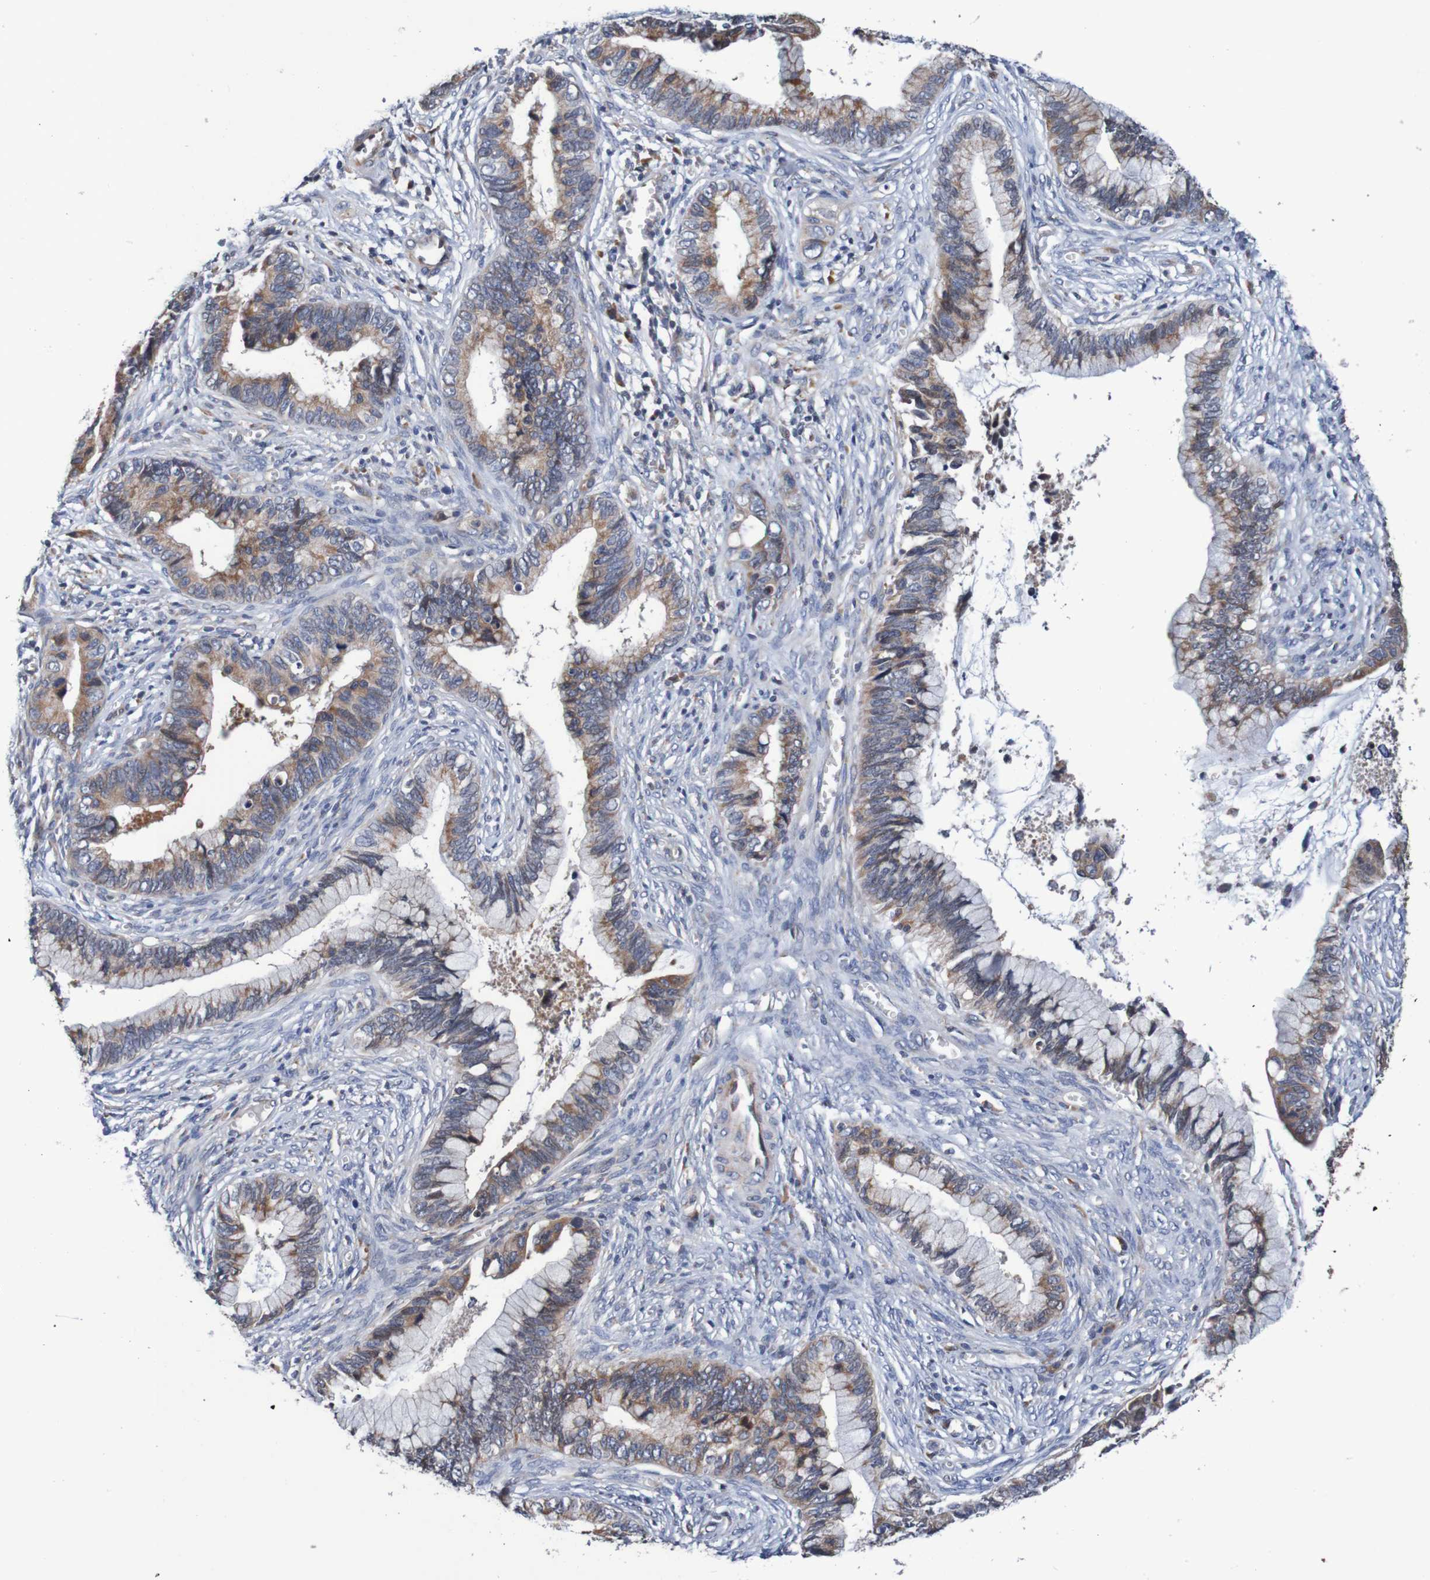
{"staining": {"intensity": "moderate", "quantity": ">75%", "location": "cytoplasmic/membranous"}, "tissue": "cervical cancer", "cell_type": "Tumor cells", "image_type": "cancer", "snomed": [{"axis": "morphology", "description": "Adenocarcinoma, NOS"}, {"axis": "topography", "description": "Cervix"}], "caption": "This histopathology image shows cervical cancer stained with immunohistochemistry (IHC) to label a protein in brown. The cytoplasmic/membranous of tumor cells show moderate positivity for the protein. Nuclei are counter-stained blue.", "gene": "FIBP", "patient": {"sex": "female", "age": 44}}